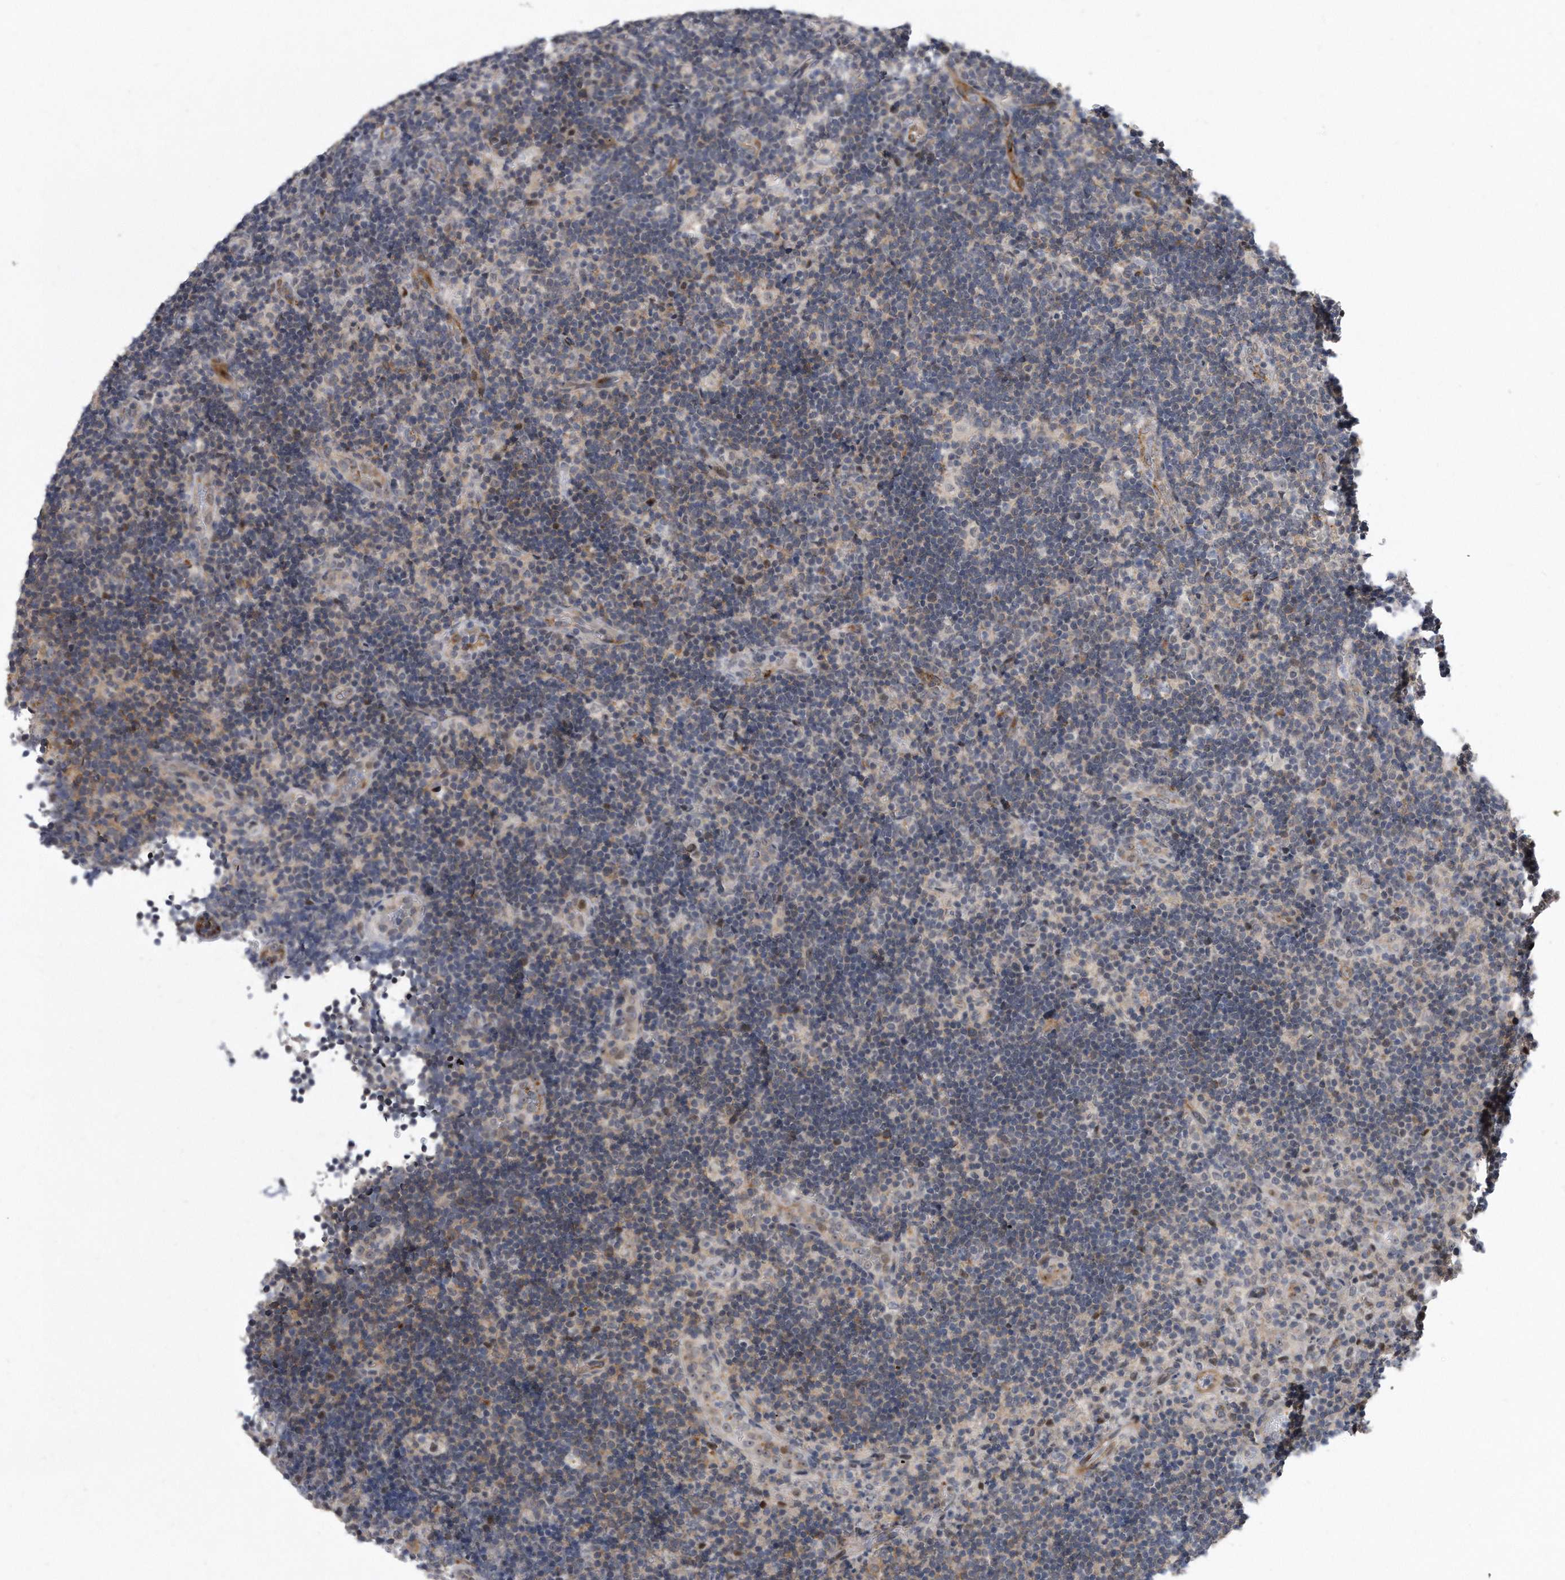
{"staining": {"intensity": "weak", "quantity": "25%-75%", "location": "cytoplasmic/membranous"}, "tissue": "lymph node", "cell_type": "Germinal center cells", "image_type": "normal", "snomed": [{"axis": "morphology", "description": "Normal tissue, NOS"}, {"axis": "topography", "description": "Lymph node"}], "caption": "Germinal center cells exhibit low levels of weak cytoplasmic/membranous positivity in about 25%-75% of cells in normal lymph node. (DAB (3,3'-diaminobenzidine) IHC with brightfield microscopy, high magnification).", "gene": "PGBD2", "patient": {"sex": "female", "age": 22}}